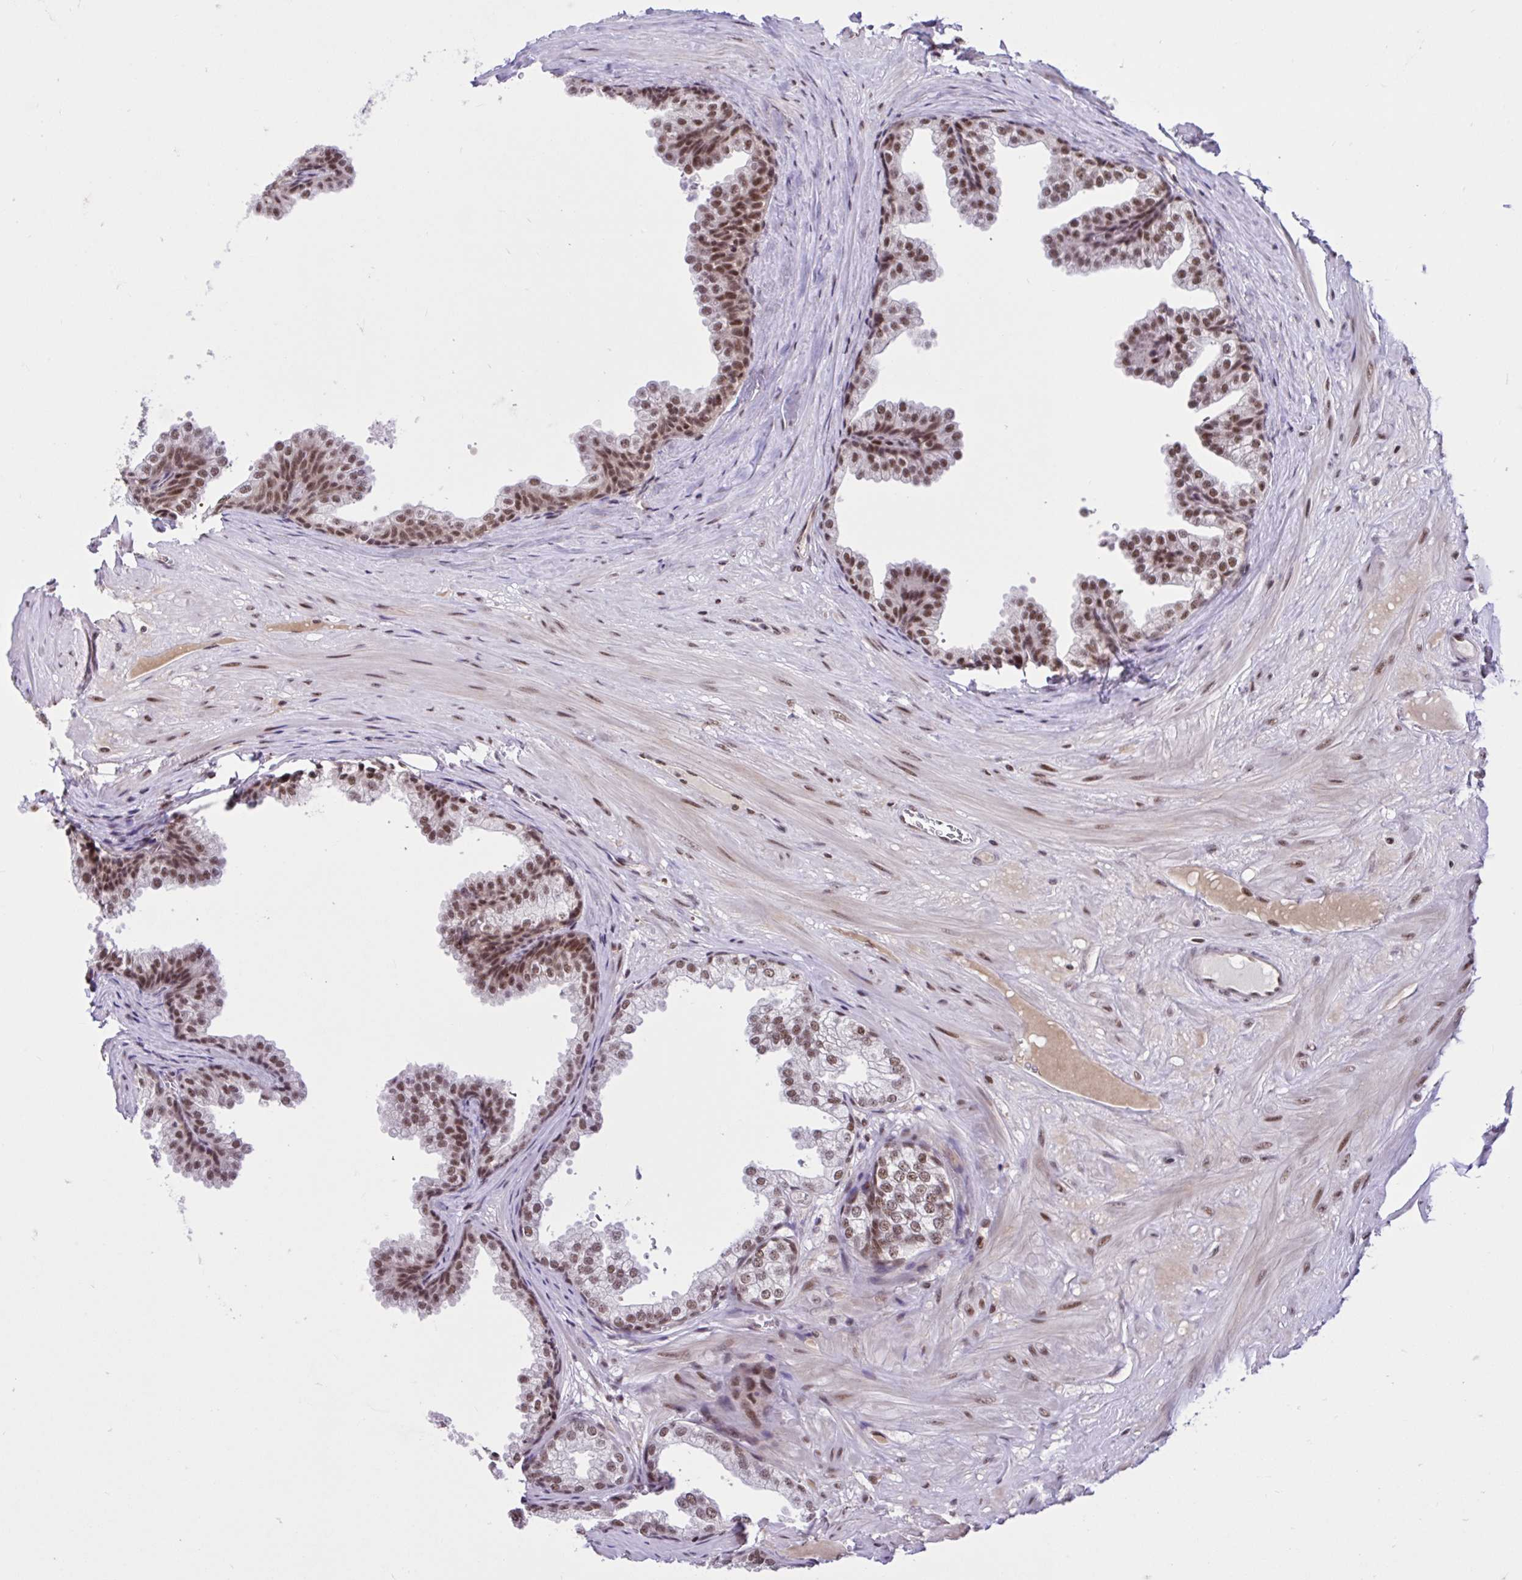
{"staining": {"intensity": "moderate", "quantity": ">75%", "location": "nuclear"}, "tissue": "prostate", "cell_type": "Glandular cells", "image_type": "normal", "snomed": [{"axis": "morphology", "description": "Normal tissue, NOS"}, {"axis": "topography", "description": "Prostate"}], "caption": "Immunohistochemistry (IHC) of normal human prostate displays medium levels of moderate nuclear positivity in approximately >75% of glandular cells.", "gene": "CCDC12", "patient": {"sex": "male", "age": 37}}